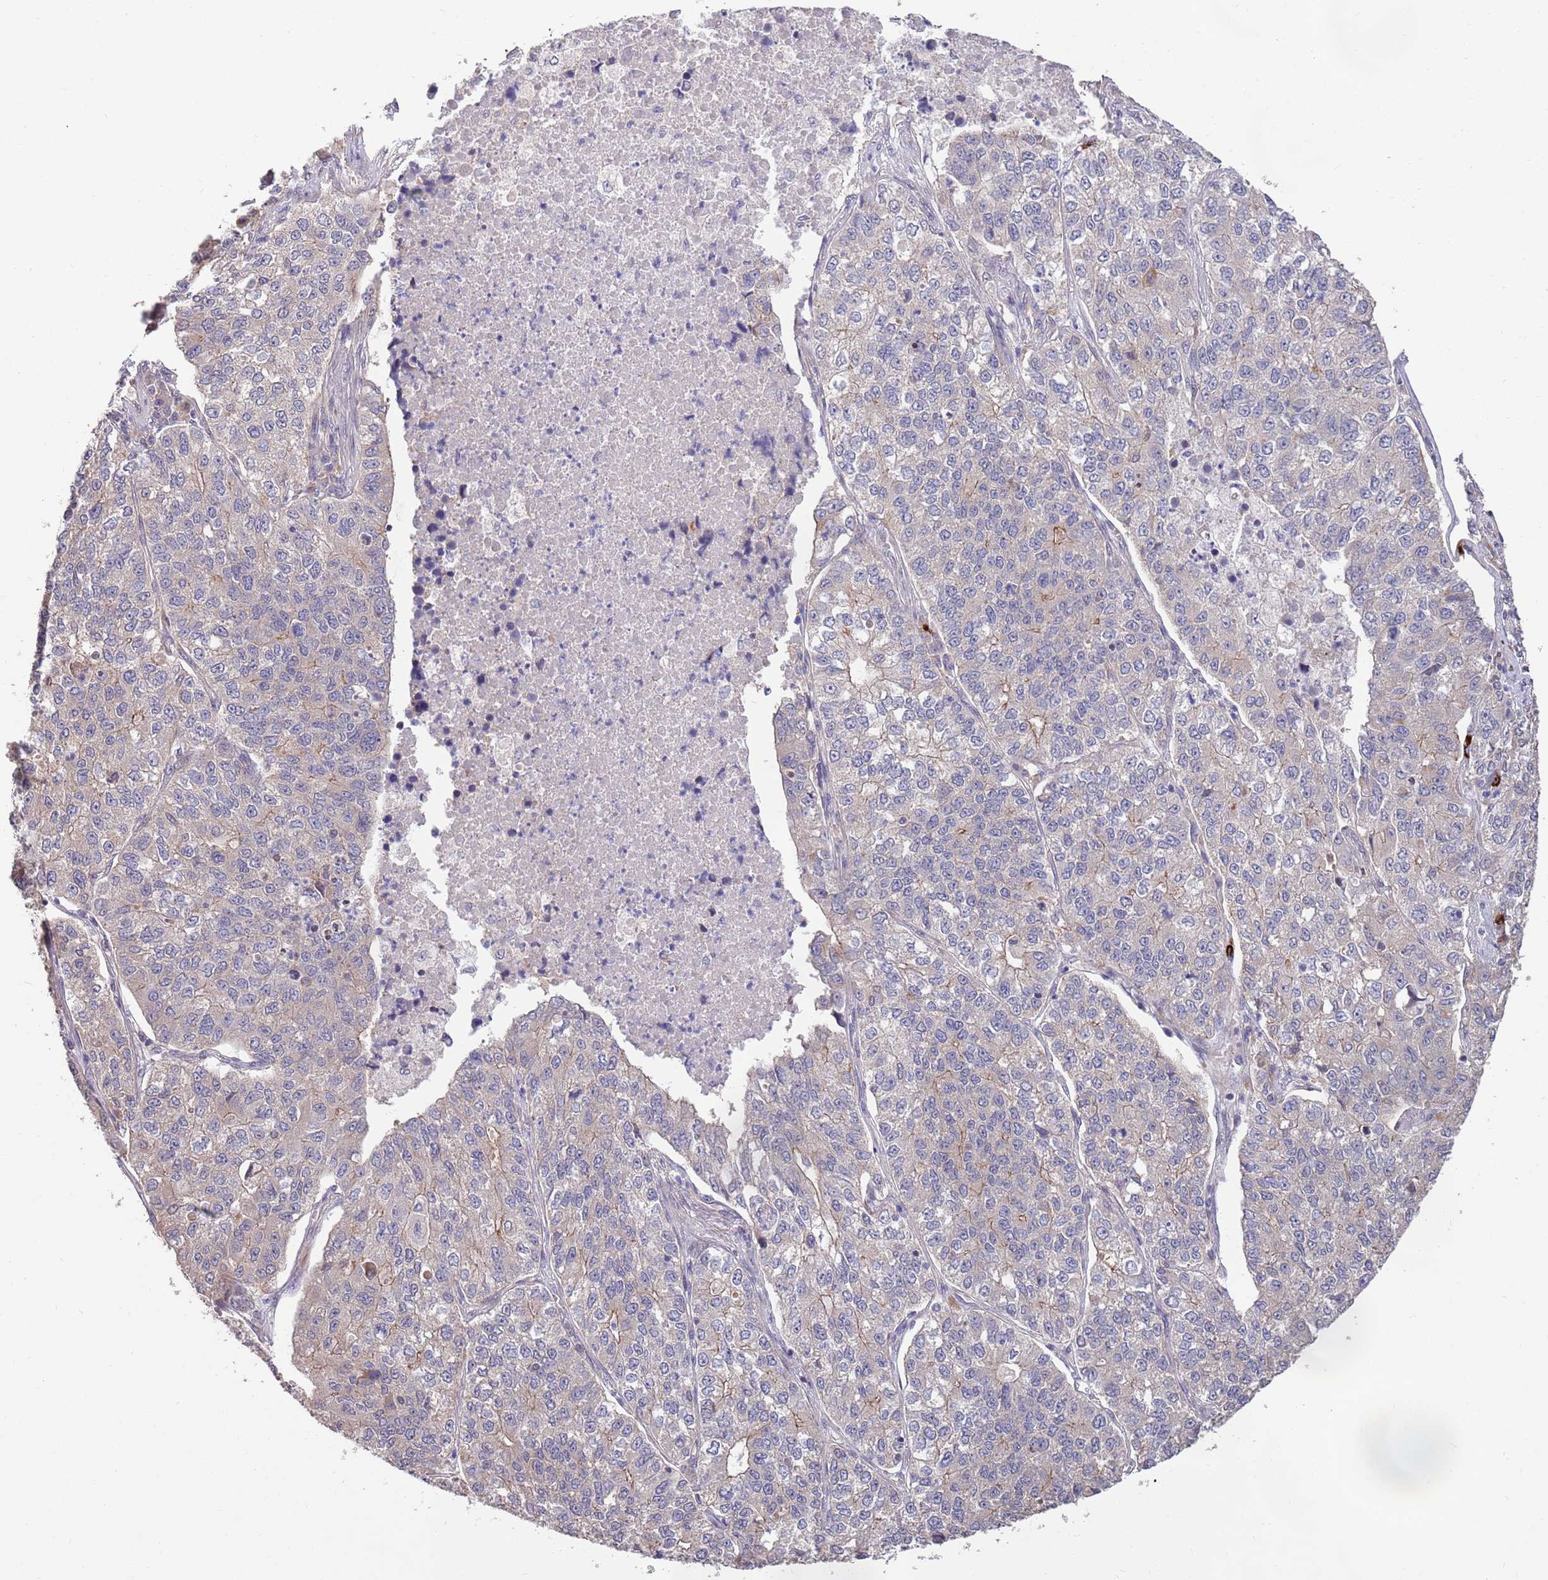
{"staining": {"intensity": "weak", "quantity": "<25%", "location": "cytoplasmic/membranous"}, "tissue": "lung cancer", "cell_type": "Tumor cells", "image_type": "cancer", "snomed": [{"axis": "morphology", "description": "Adenocarcinoma, NOS"}, {"axis": "topography", "description": "Lung"}], "caption": "A high-resolution histopathology image shows immunohistochemistry staining of lung cancer (adenocarcinoma), which demonstrates no significant positivity in tumor cells.", "gene": "MARVELD2", "patient": {"sex": "male", "age": 49}}